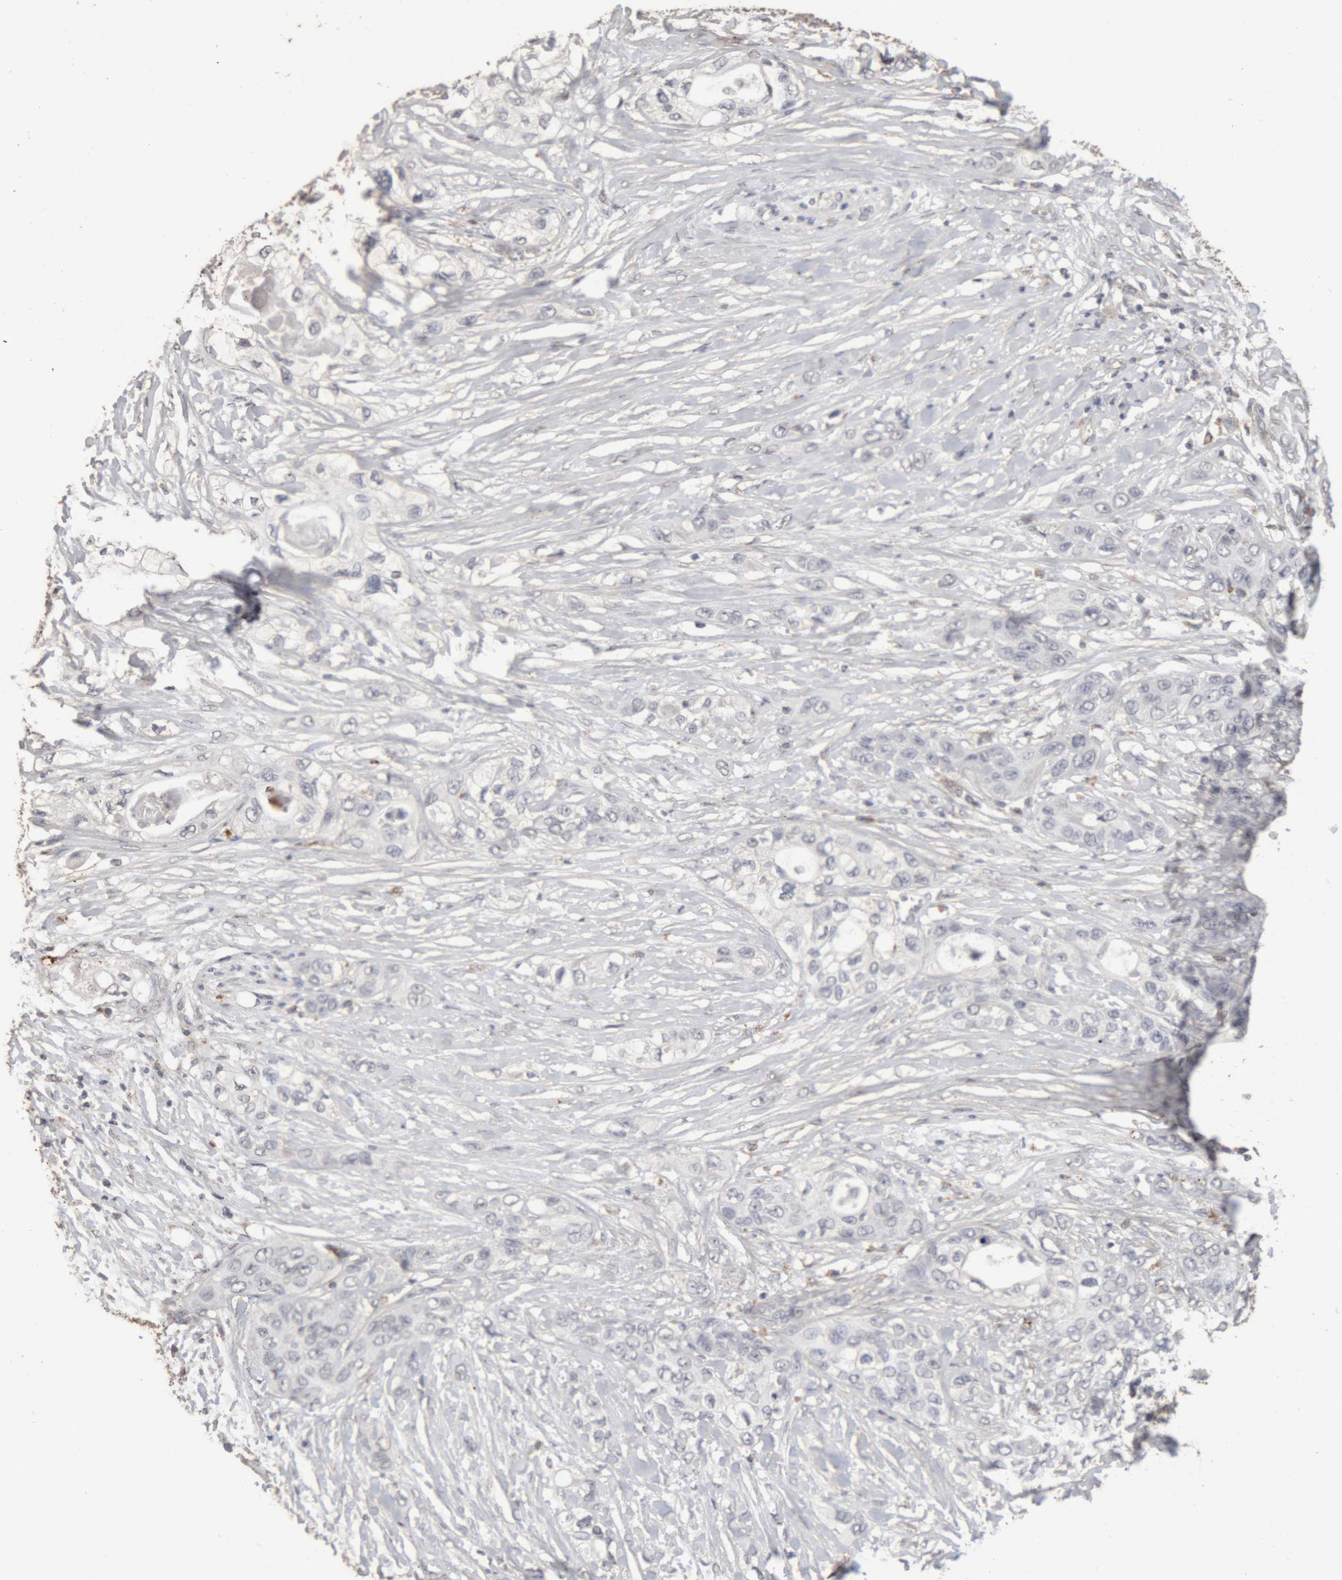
{"staining": {"intensity": "negative", "quantity": "none", "location": "none"}, "tissue": "pancreatic cancer", "cell_type": "Tumor cells", "image_type": "cancer", "snomed": [{"axis": "morphology", "description": "Adenocarcinoma, NOS"}, {"axis": "topography", "description": "Pancreas"}], "caption": "DAB immunohistochemical staining of pancreatic cancer shows no significant staining in tumor cells. (Brightfield microscopy of DAB (3,3'-diaminobenzidine) IHC at high magnification).", "gene": "ARSA", "patient": {"sex": "female", "age": 70}}